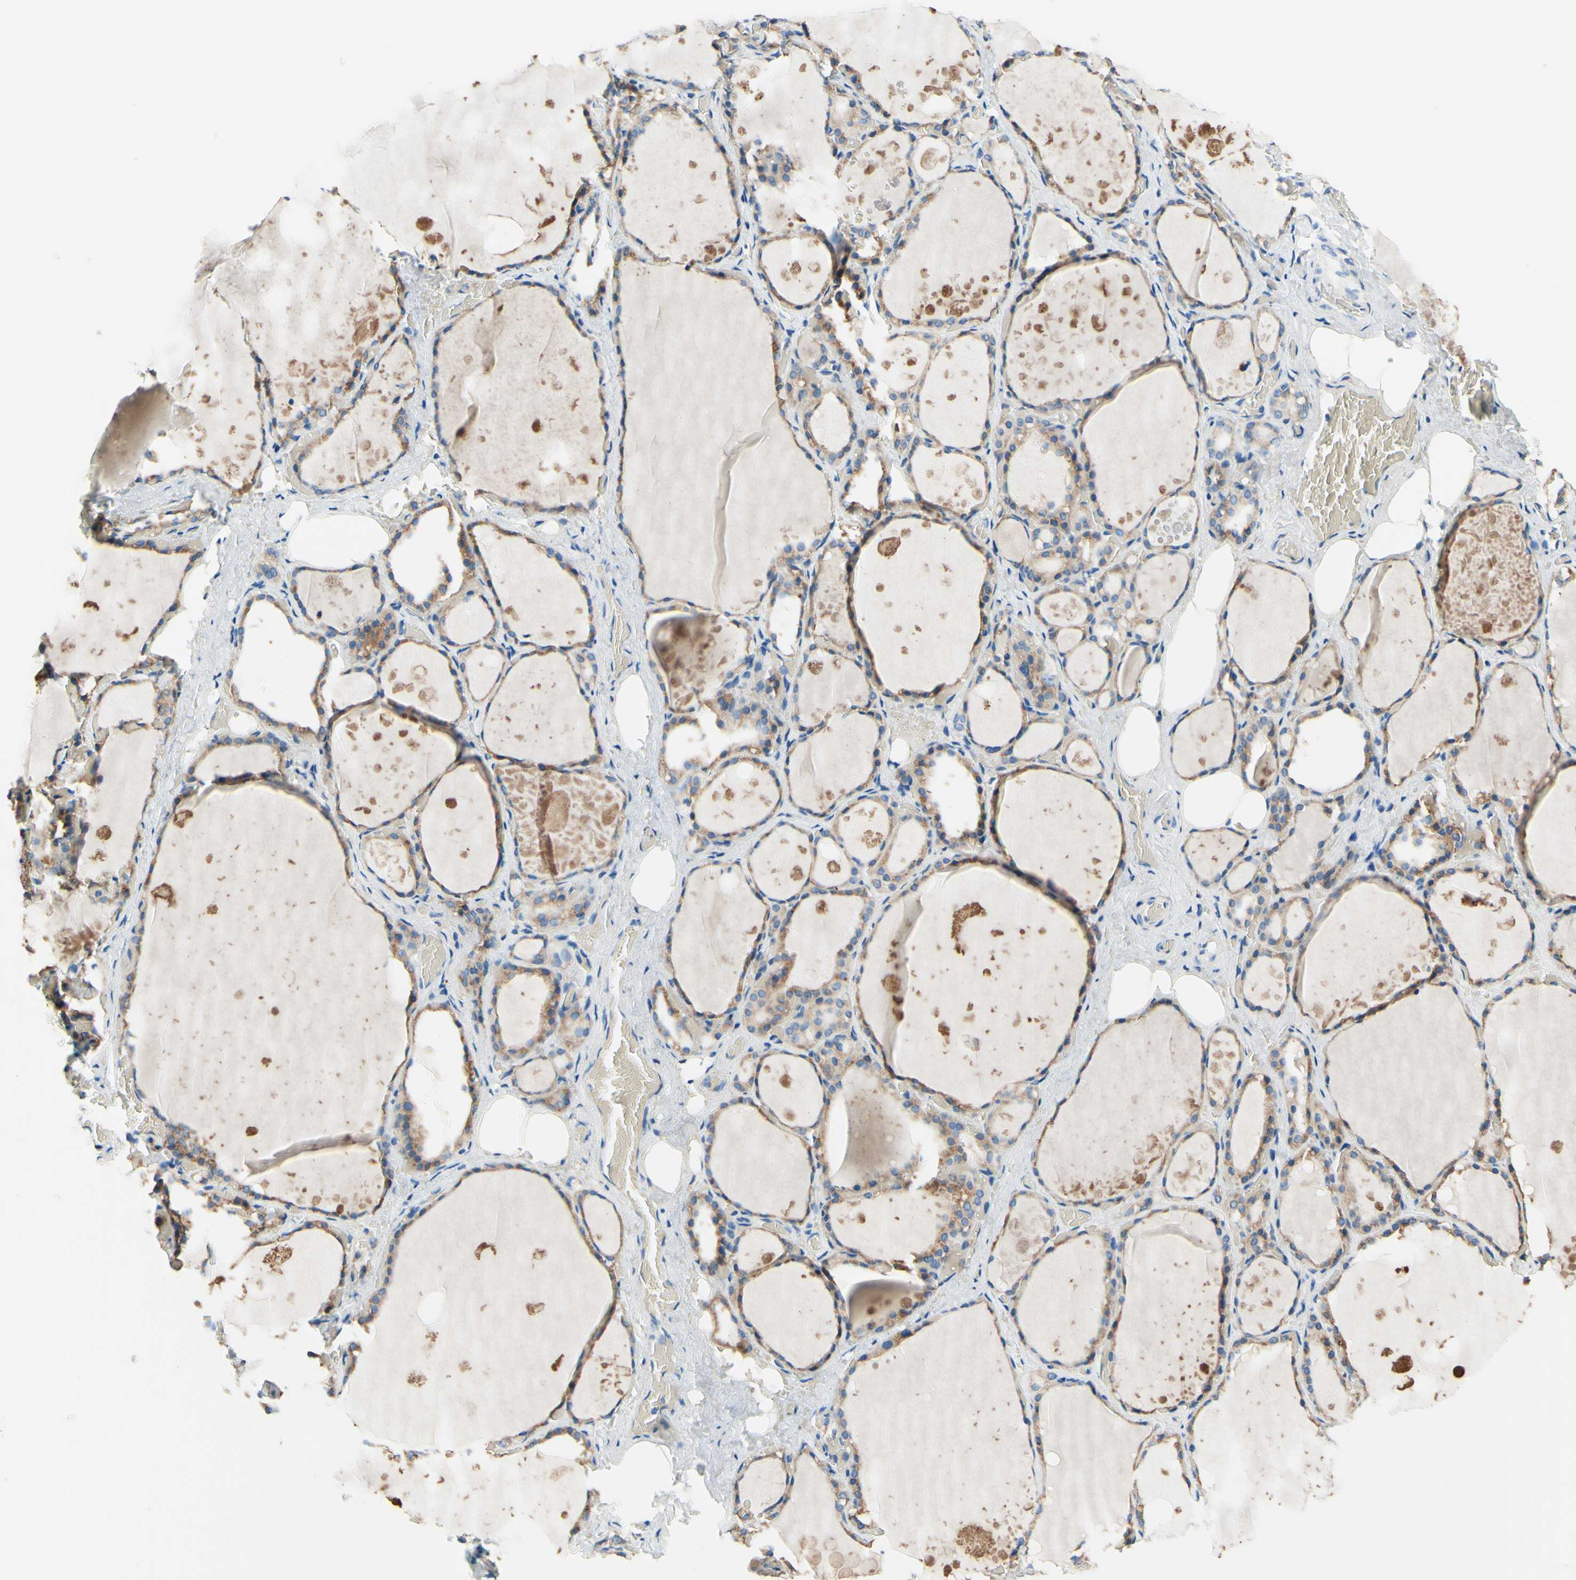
{"staining": {"intensity": "weak", "quantity": ">75%", "location": "cytoplasmic/membranous"}, "tissue": "thyroid gland", "cell_type": "Glandular cells", "image_type": "normal", "snomed": [{"axis": "morphology", "description": "Normal tissue, NOS"}, {"axis": "topography", "description": "Thyroid gland"}], "caption": "IHC photomicrograph of unremarkable human thyroid gland stained for a protein (brown), which reveals low levels of weak cytoplasmic/membranous expression in about >75% of glandular cells.", "gene": "PASD1", "patient": {"sex": "male", "age": 61}}